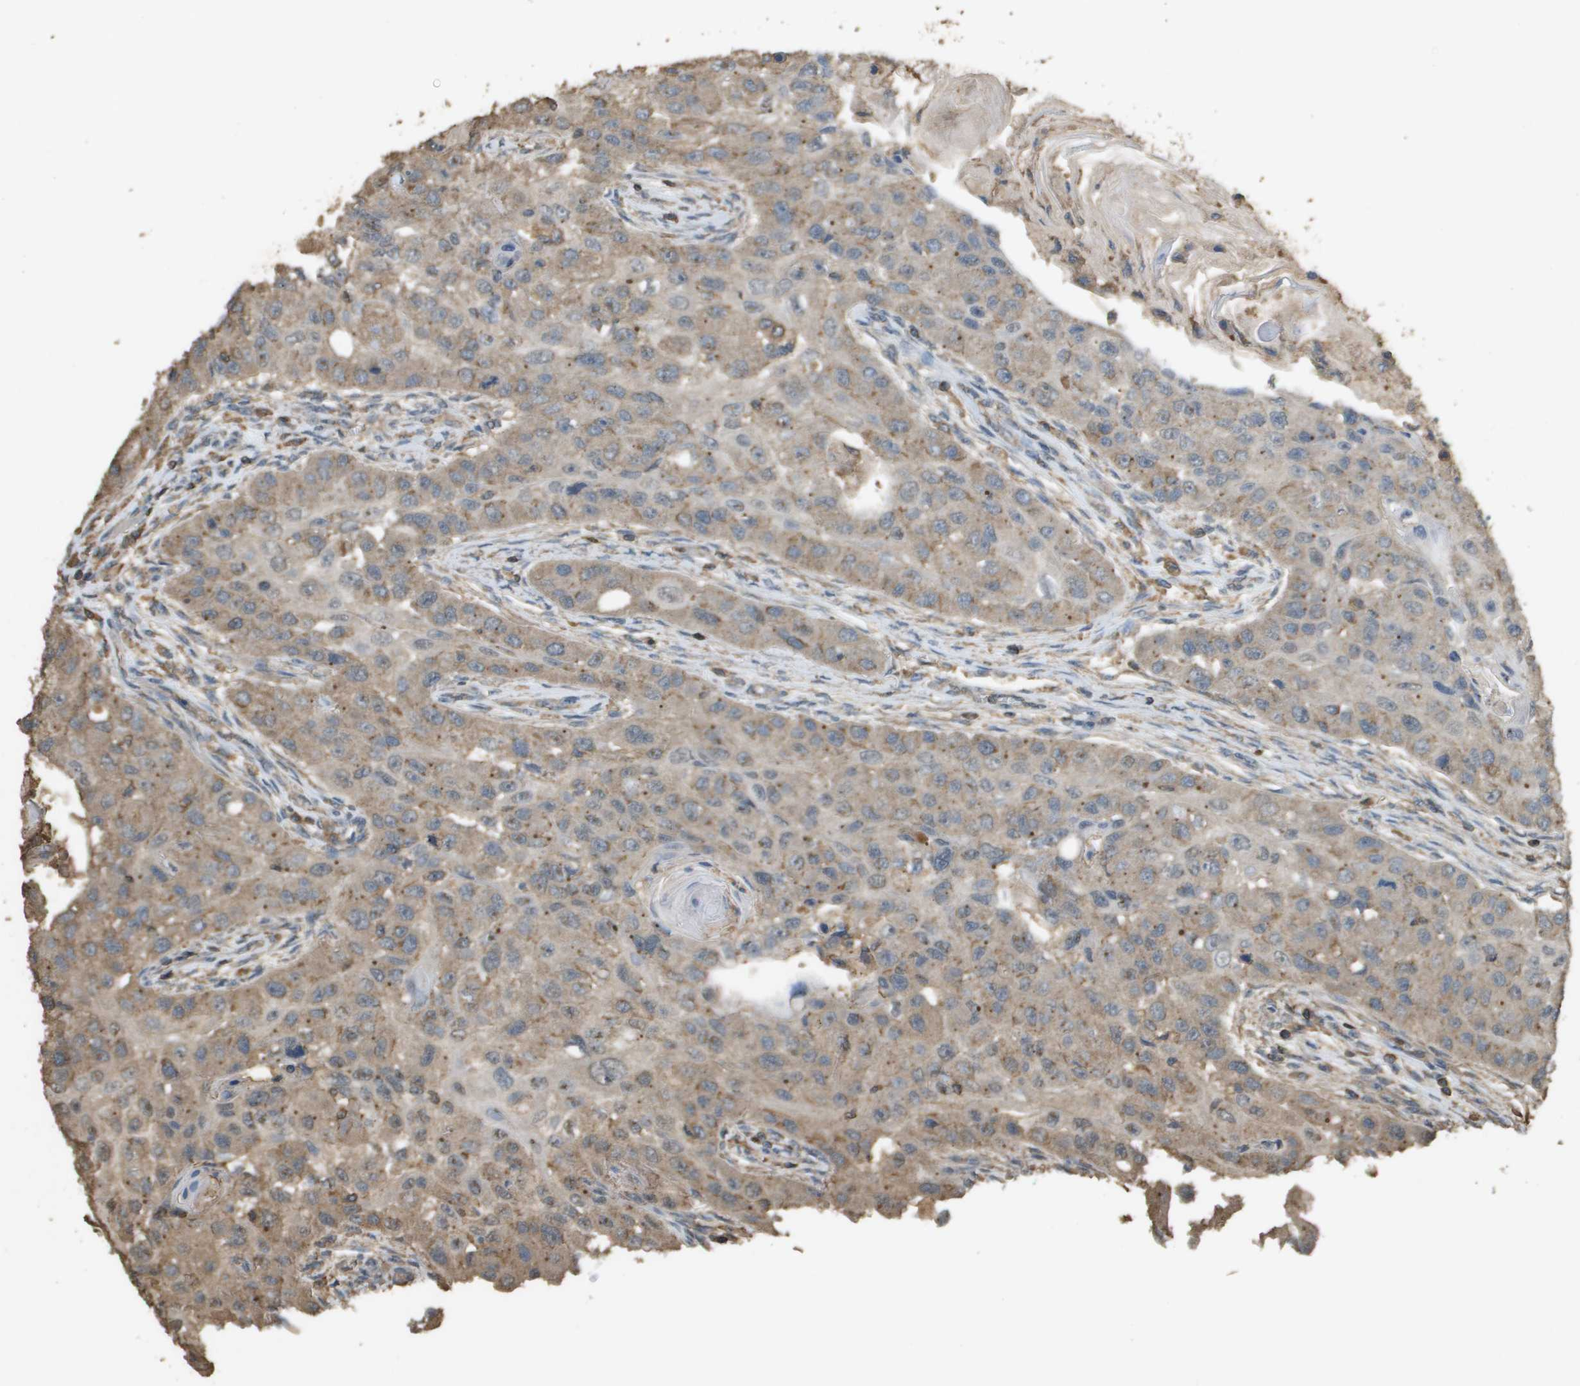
{"staining": {"intensity": "moderate", "quantity": ">75%", "location": "cytoplasmic/membranous"}, "tissue": "head and neck cancer", "cell_type": "Tumor cells", "image_type": "cancer", "snomed": [{"axis": "morphology", "description": "Normal tissue, NOS"}, {"axis": "morphology", "description": "Squamous cell carcinoma, NOS"}, {"axis": "topography", "description": "Skeletal muscle"}, {"axis": "topography", "description": "Head-Neck"}], "caption": "Immunohistochemistry micrograph of neoplastic tissue: human head and neck cancer stained using IHC displays medium levels of moderate protein expression localized specifically in the cytoplasmic/membranous of tumor cells, appearing as a cytoplasmic/membranous brown color.", "gene": "MS4A7", "patient": {"sex": "male", "age": 51}}